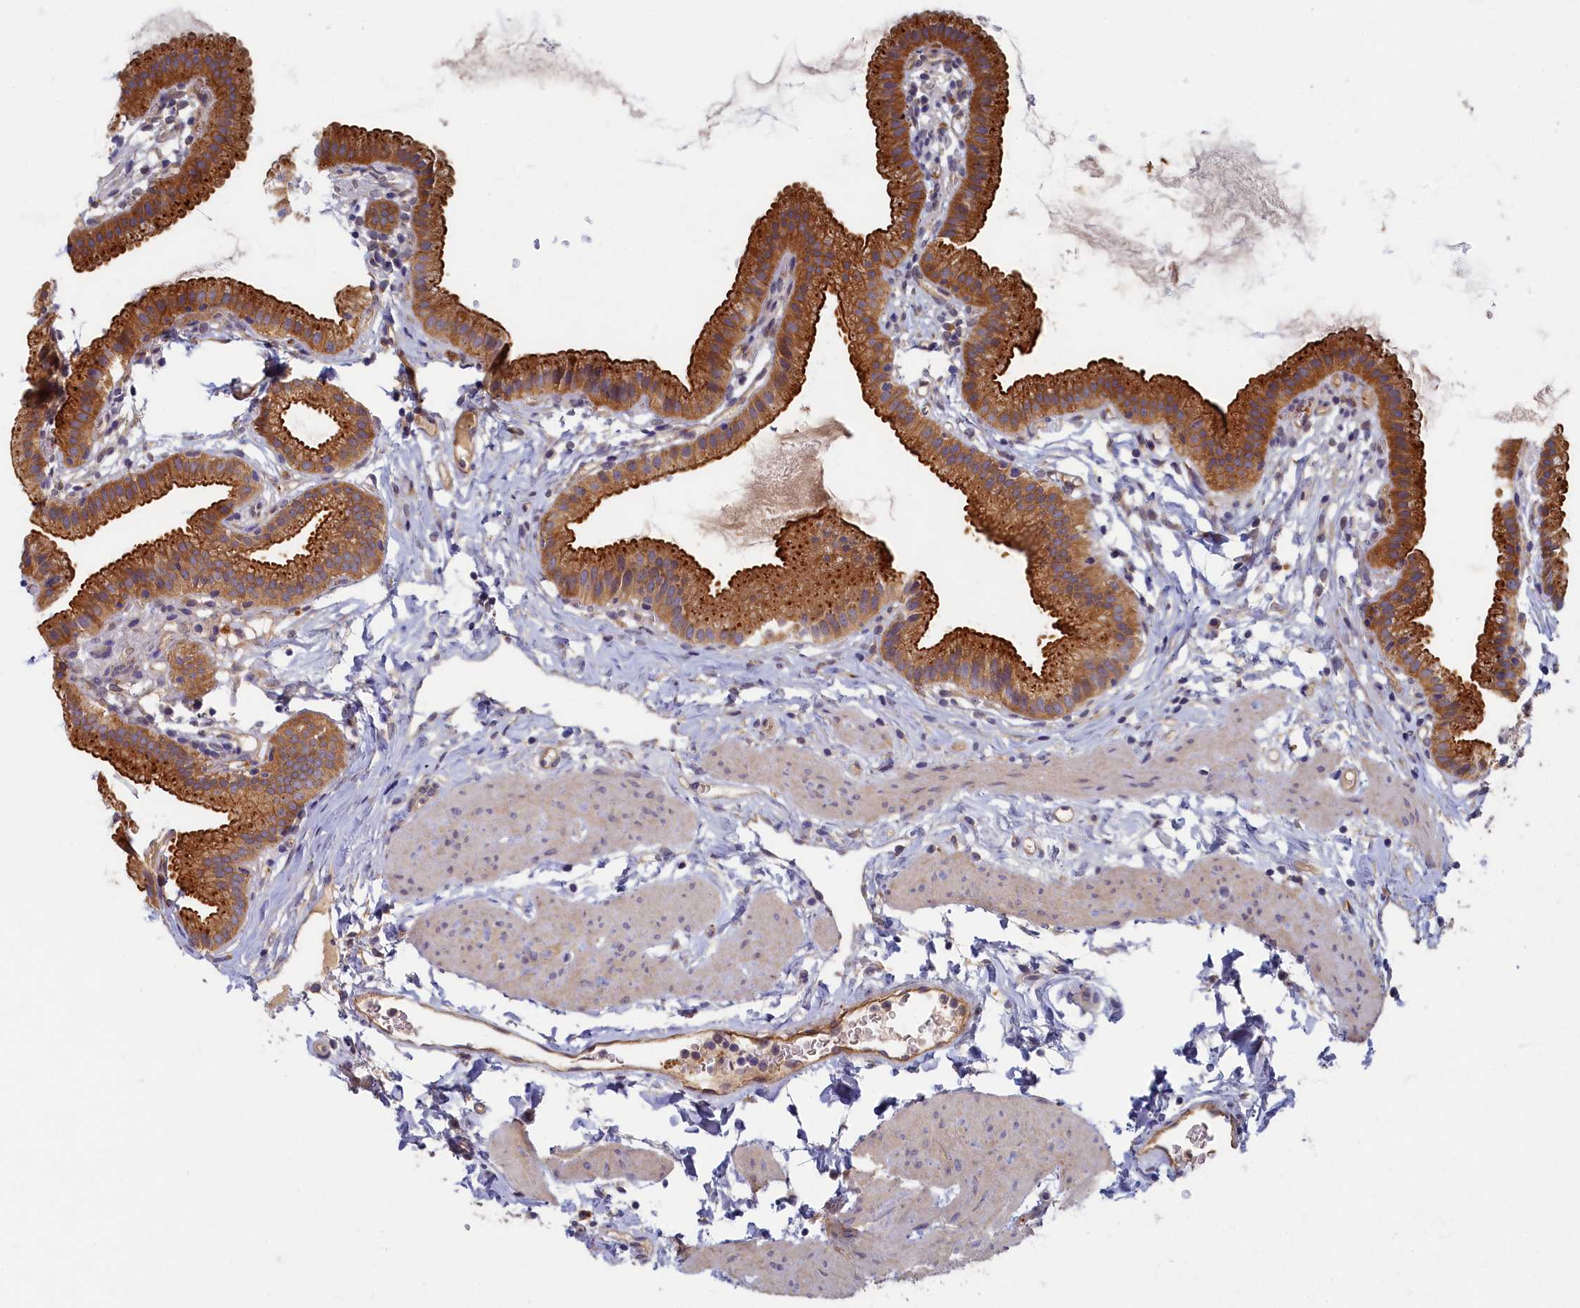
{"staining": {"intensity": "strong", "quantity": ">75%", "location": "cytoplasmic/membranous"}, "tissue": "gallbladder", "cell_type": "Glandular cells", "image_type": "normal", "snomed": [{"axis": "morphology", "description": "Normal tissue, NOS"}, {"axis": "topography", "description": "Gallbladder"}], "caption": "The image shows immunohistochemical staining of benign gallbladder. There is strong cytoplasmic/membranous positivity is identified in approximately >75% of glandular cells. The protein is shown in brown color, while the nuclei are stained blue.", "gene": "PSMG2", "patient": {"sex": "female", "age": 46}}